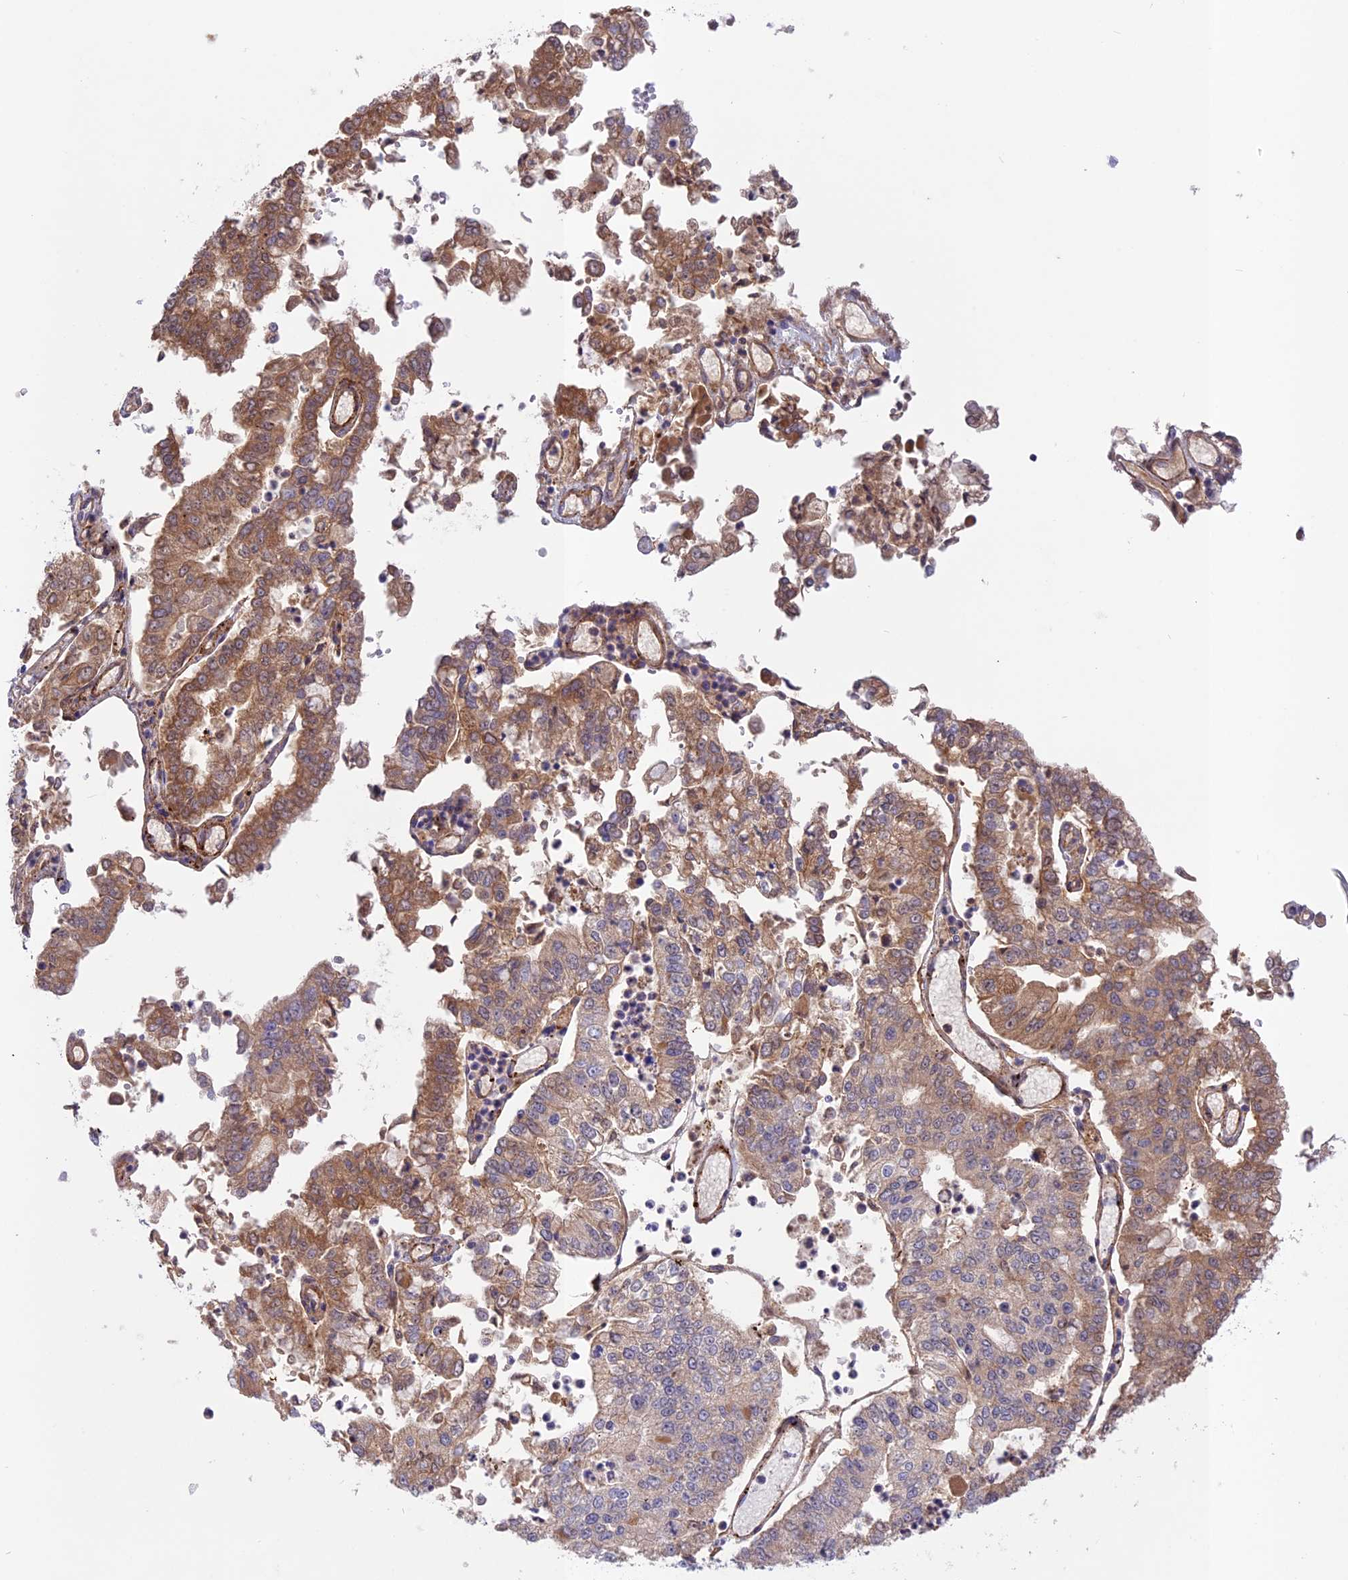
{"staining": {"intensity": "moderate", "quantity": "25%-75%", "location": "cytoplasmic/membranous"}, "tissue": "stomach cancer", "cell_type": "Tumor cells", "image_type": "cancer", "snomed": [{"axis": "morphology", "description": "Adenocarcinoma, NOS"}, {"axis": "topography", "description": "Stomach"}], "caption": "Stomach cancer (adenocarcinoma) tissue reveals moderate cytoplasmic/membranous staining in approximately 25%-75% of tumor cells, visualized by immunohistochemistry.", "gene": "ADO", "patient": {"sex": "male", "age": 76}}